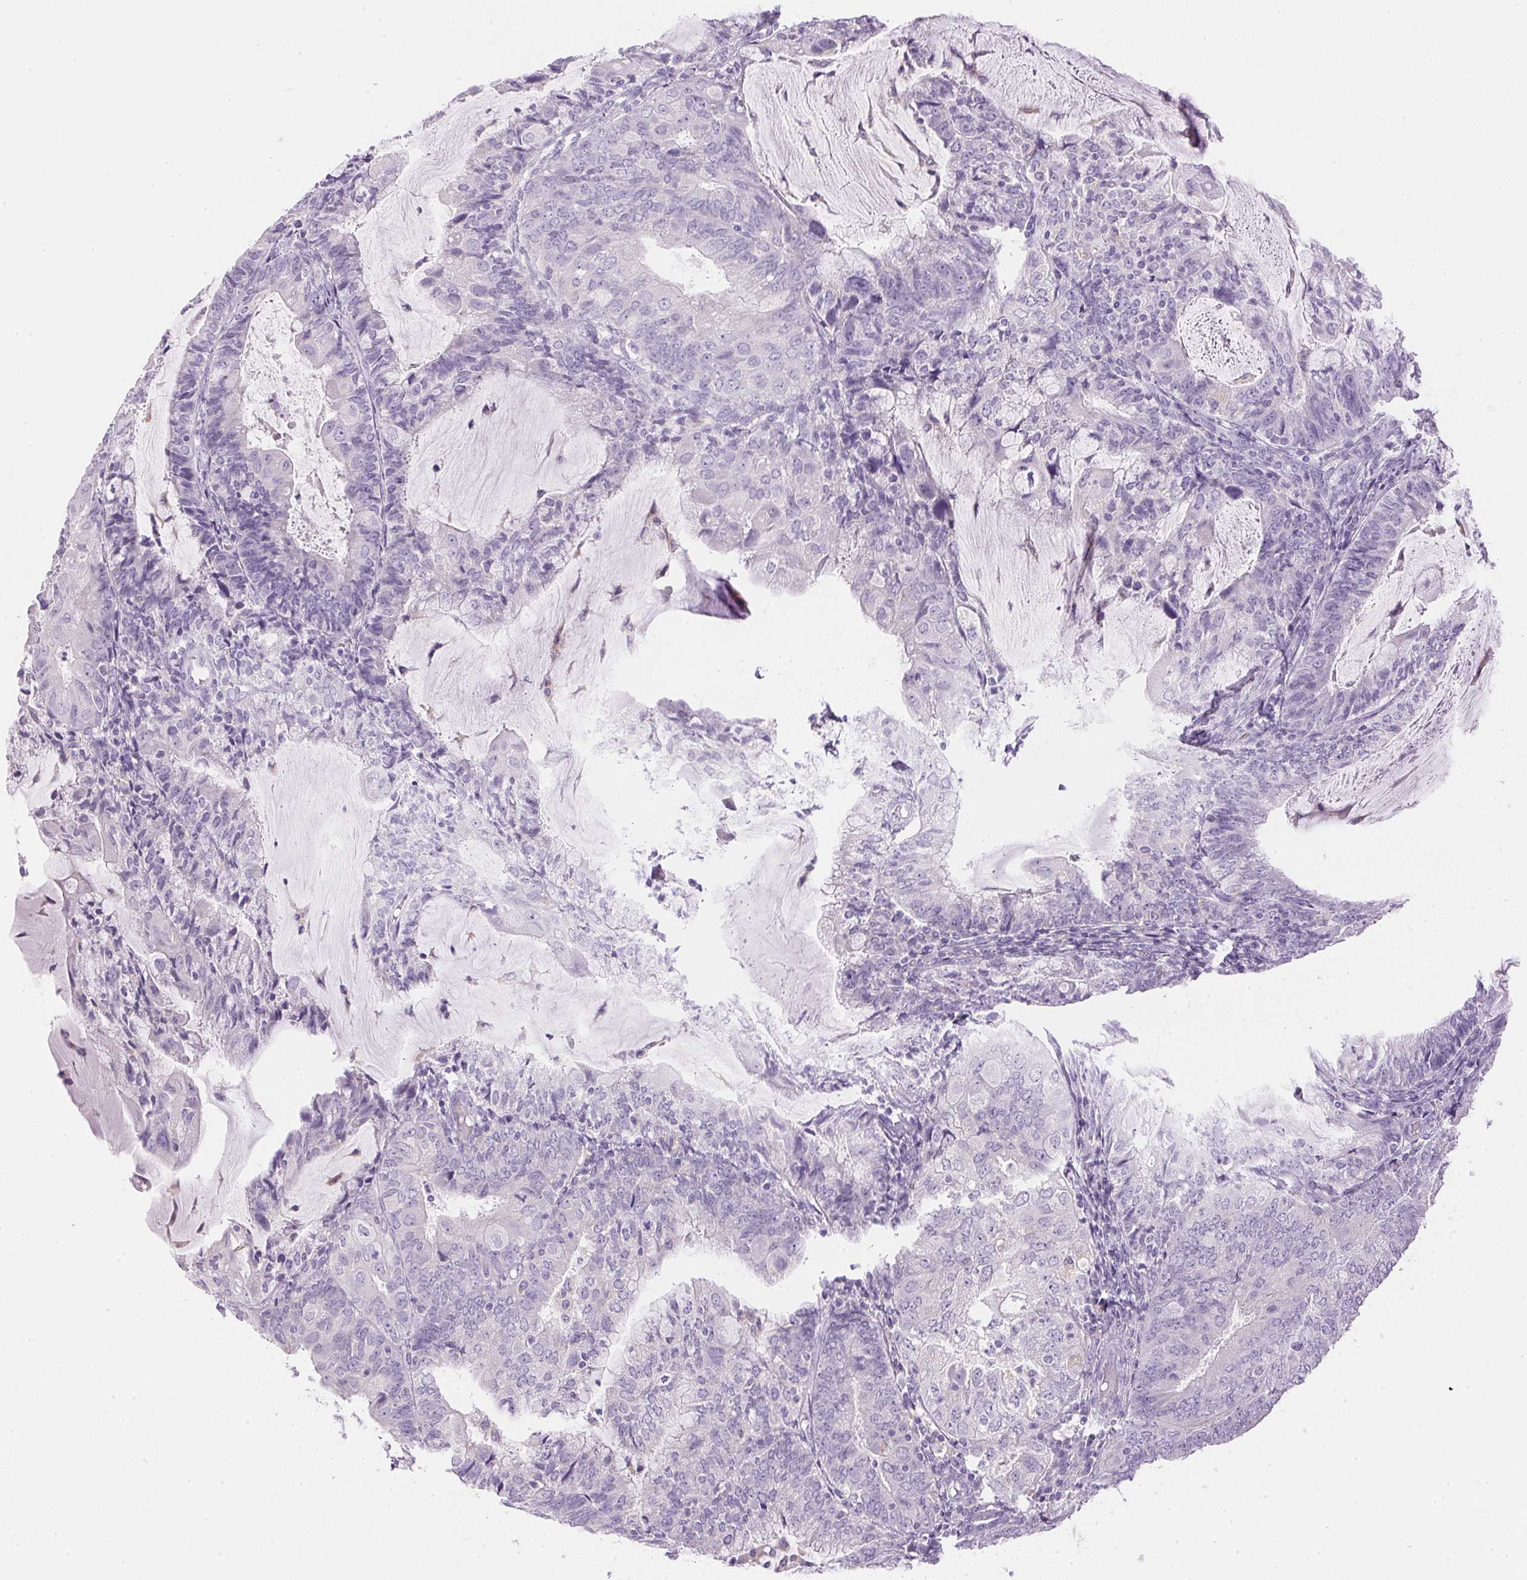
{"staining": {"intensity": "negative", "quantity": "none", "location": "none"}, "tissue": "endometrial cancer", "cell_type": "Tumor cells", "image_type": "cancer", "snomed": [{"axis": "morphology", "description": "Adenocarcinoma, NOS"}, {"axis": "topography", "description": "Endometrium"}], "caption": "The histopathology image displays no staining of tumor cells in endometrial adenocarcinoma.", "gene": "ATP6V1G3", "patient": {"sex": "female", "age": 81}}